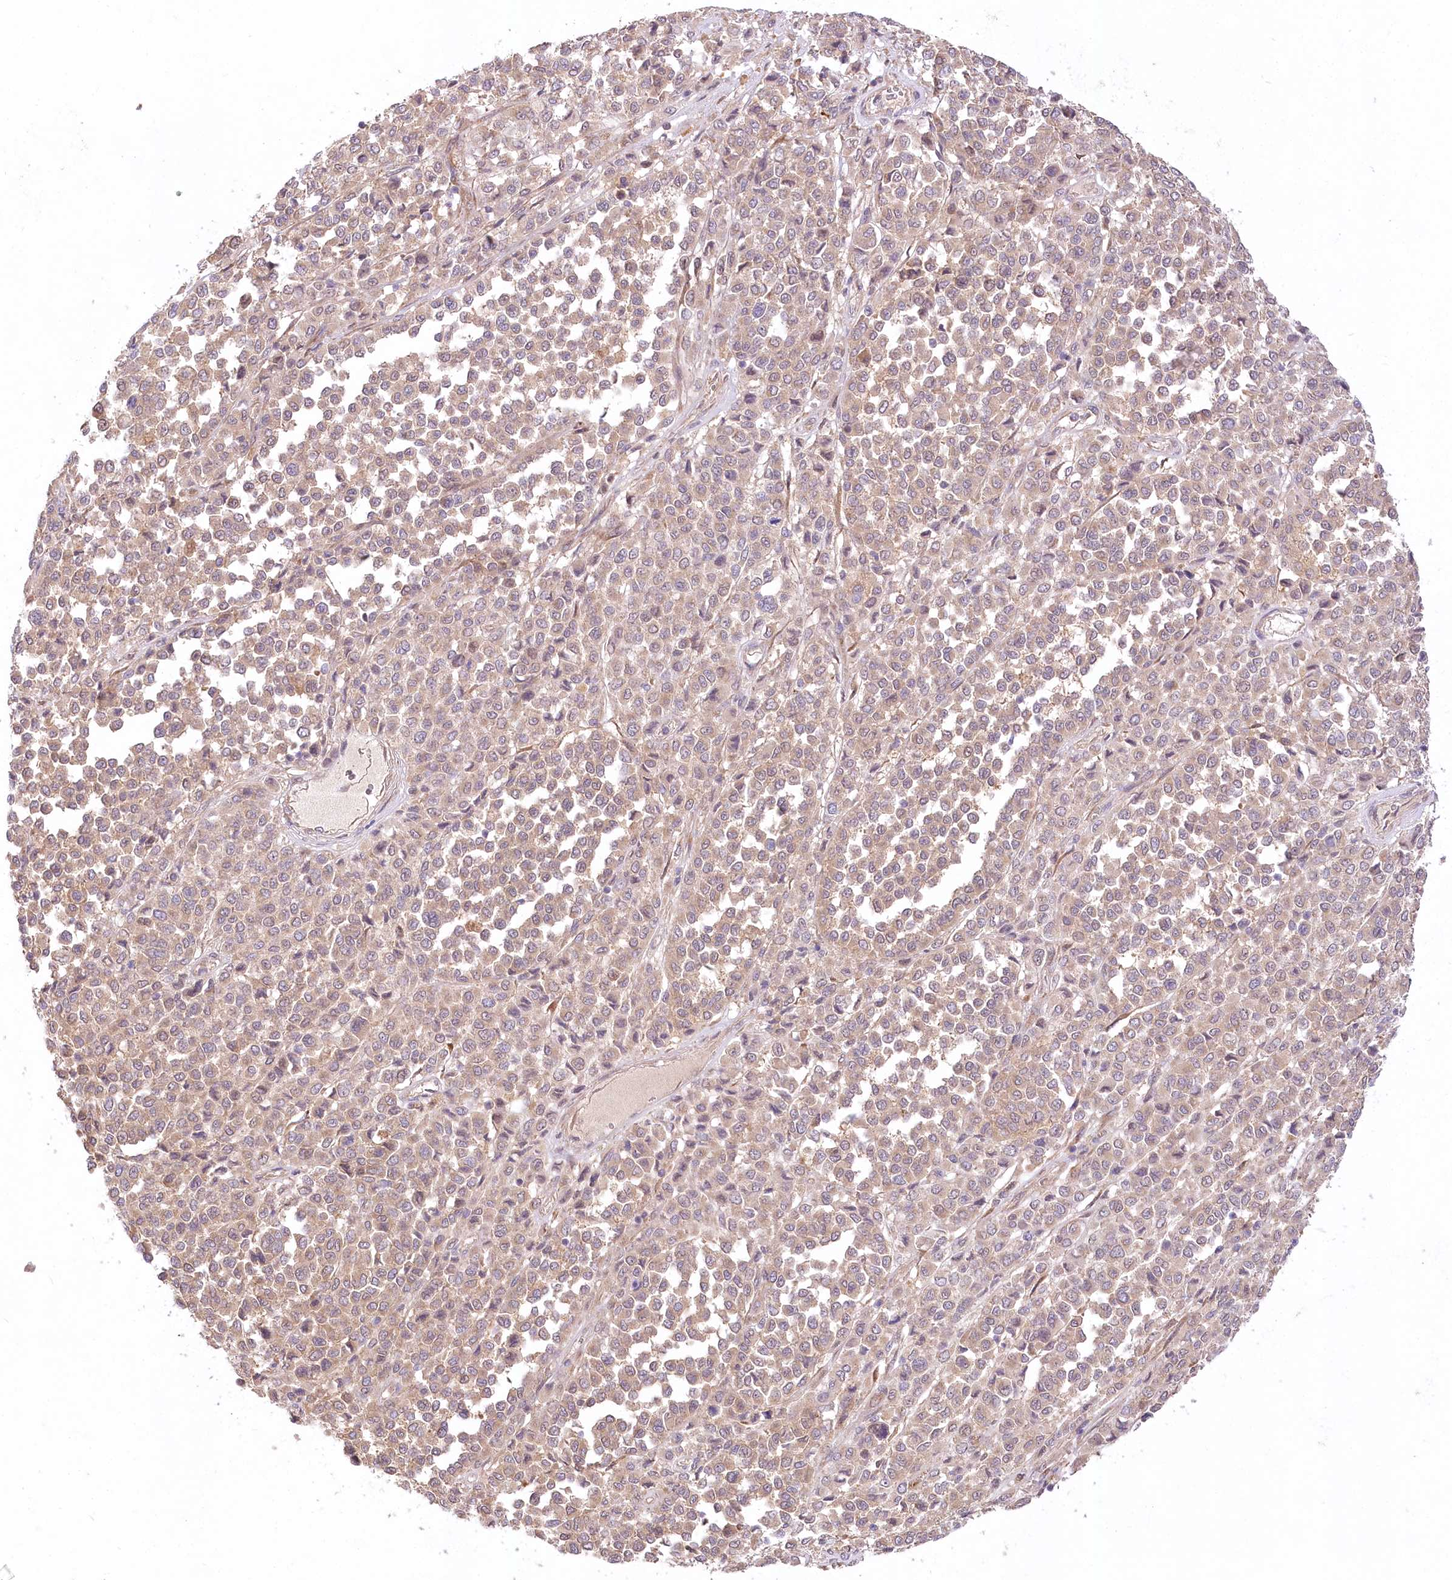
{"staining": {"intensity": "weak", "quantity": ">75%", "location": "cytoplasmic/membranous"}, "tissue": "melanoma", "cell_type": "Tumor cells", "image_type": "cancer", "snomed": [{"axis": "morphology", "description": "Malignant melanoma, Metastatic site"}, {"axis": "topography", "description": "Pancreas"}], "caption": "Melanoma was stained to show a protein in brown. There is low levels of weak cytoplasmic/membranous staining in about >75% of tumor cells.", "gene": "PYROXD1", "patient": {"sex": "female", "age": 30}}